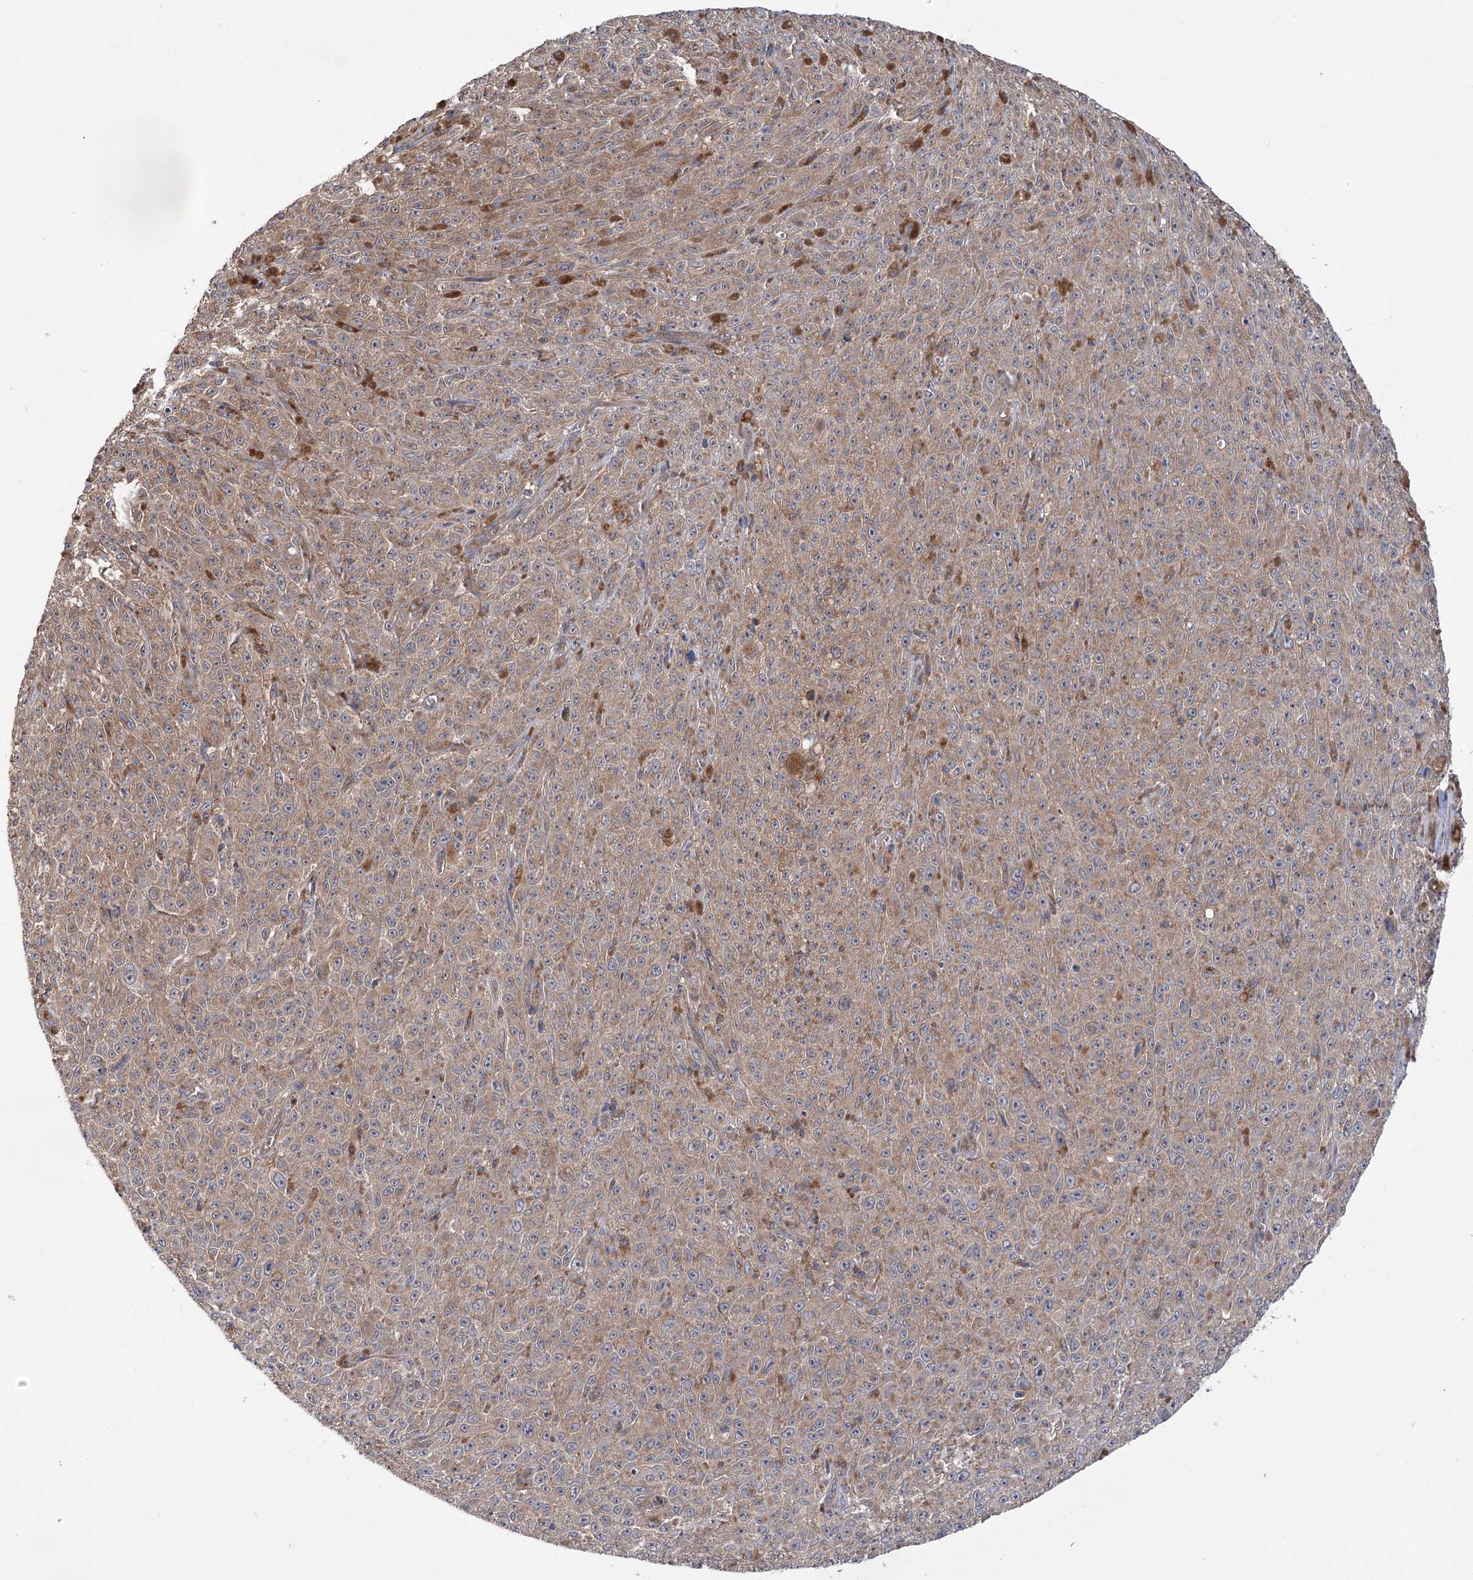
{"staining": {"intensity": "weak", "quantity": "25%-75%", "location": "cytoplasmic/membranous"}, "tissue": "melanoma", "cell_type": "Tumor cells", "image_type": "cancer", "snomed": [{"axis": "morphology", "description": "Malignant melanoma, NOS"}, {"axis": "topography", "description": "Skin"}], "caption": "DAB (3,3'-diaminobenzidine) immunohistochemical staining of melanoma displays weak cytoplasmic/membranous protein positivity in approximately 25%-75% of tumor cells.", "gene": "VPS37B", "patient": {"sex": "female", "age": 82}}